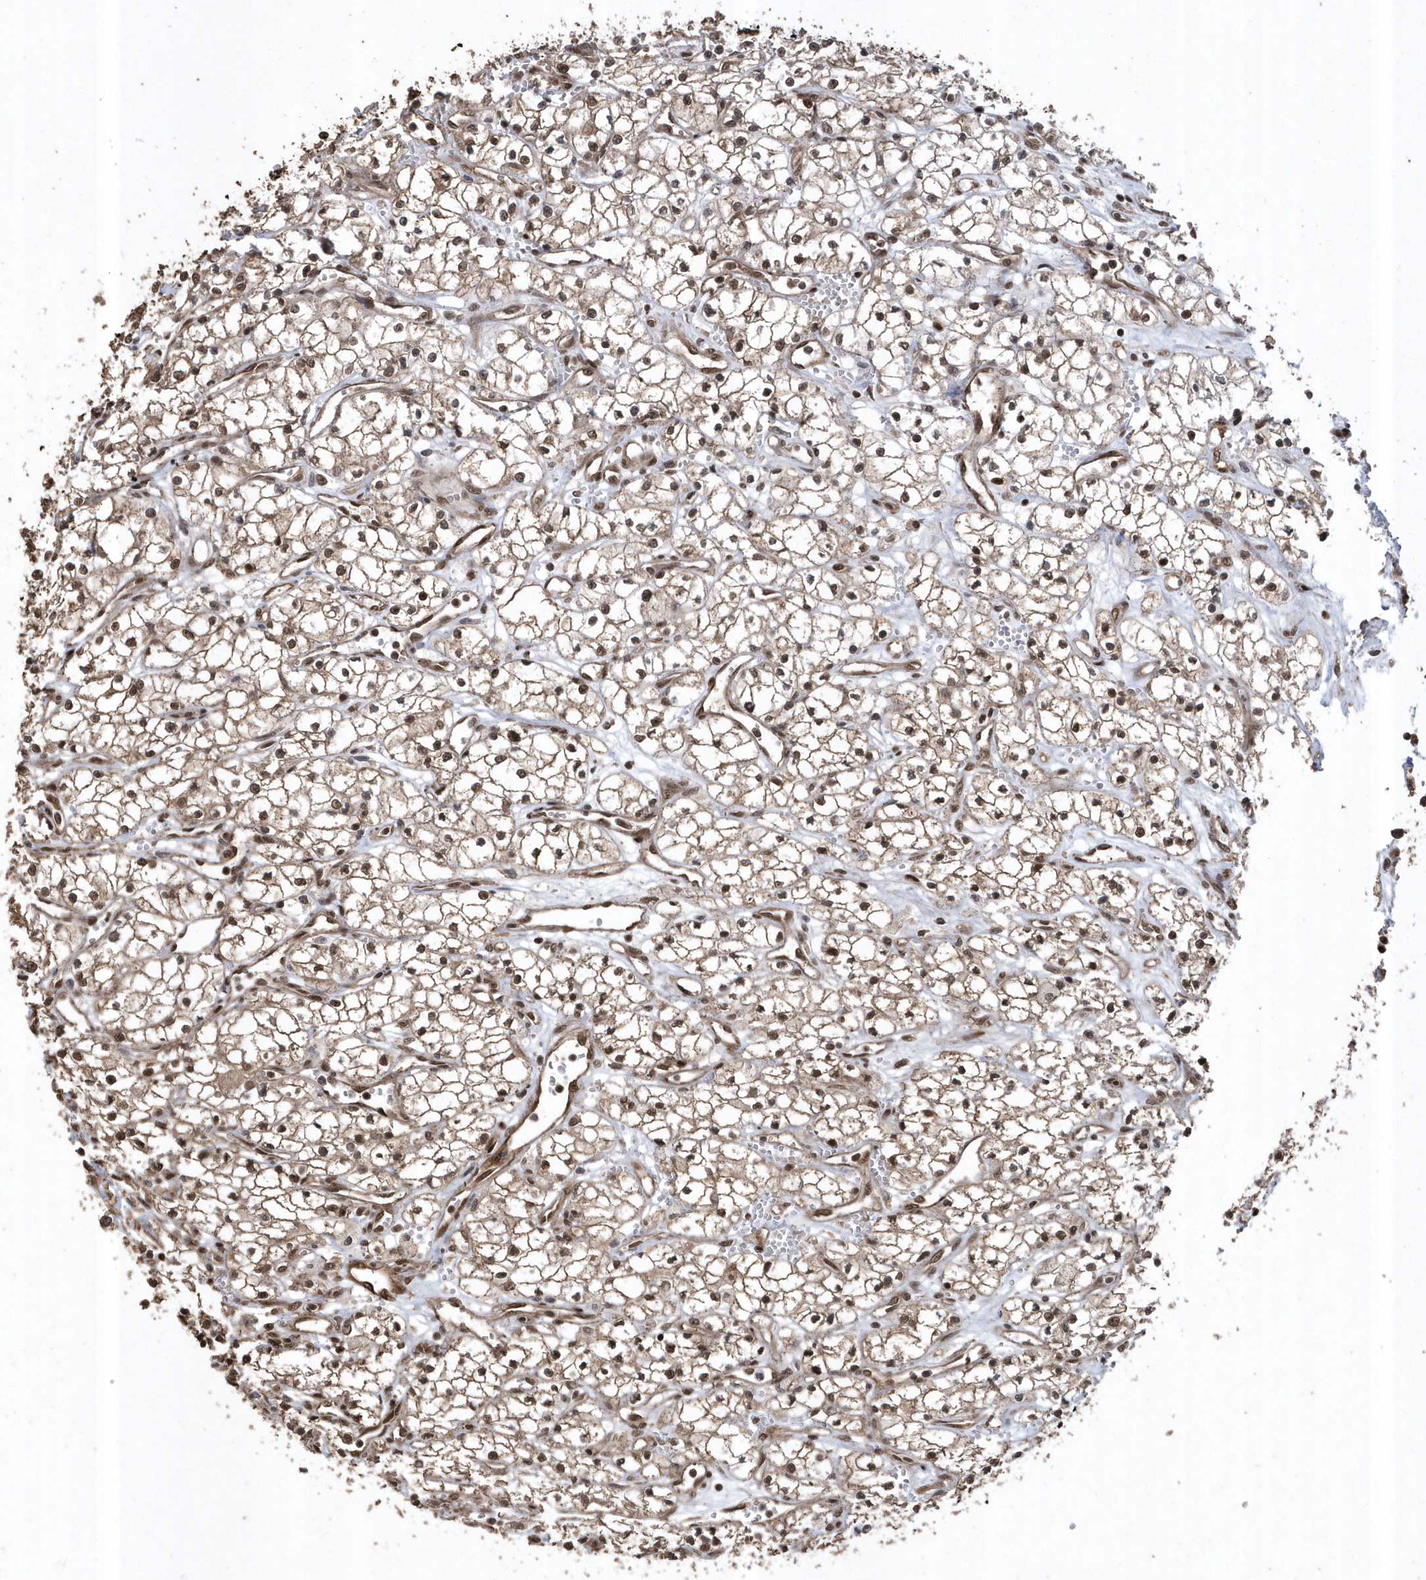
{"staining": {"intensity": "moderate", "quantity": ">75%", "location": "cytoplasmic/membranous,nuclear"}, "tissue": "renal cancer", "cell_type": "Tumor cells", "image_type": "cancer", "snomed": [{"axis": "morphology", "description": "Adenocarcinoma, NOS"}, {"axis": "topography", "description": "Kidney"}], "caption": "A high-resolution photomicrograph shows immunohistochemistry (IHC) staining of adenocarcinoma (renal), which displays moderate cytoplasmic/membranous and nuclear positivity in about >75% of tumor cells.", "gene": "INTS12", "patient": {"sex": "male", "age": 59}}